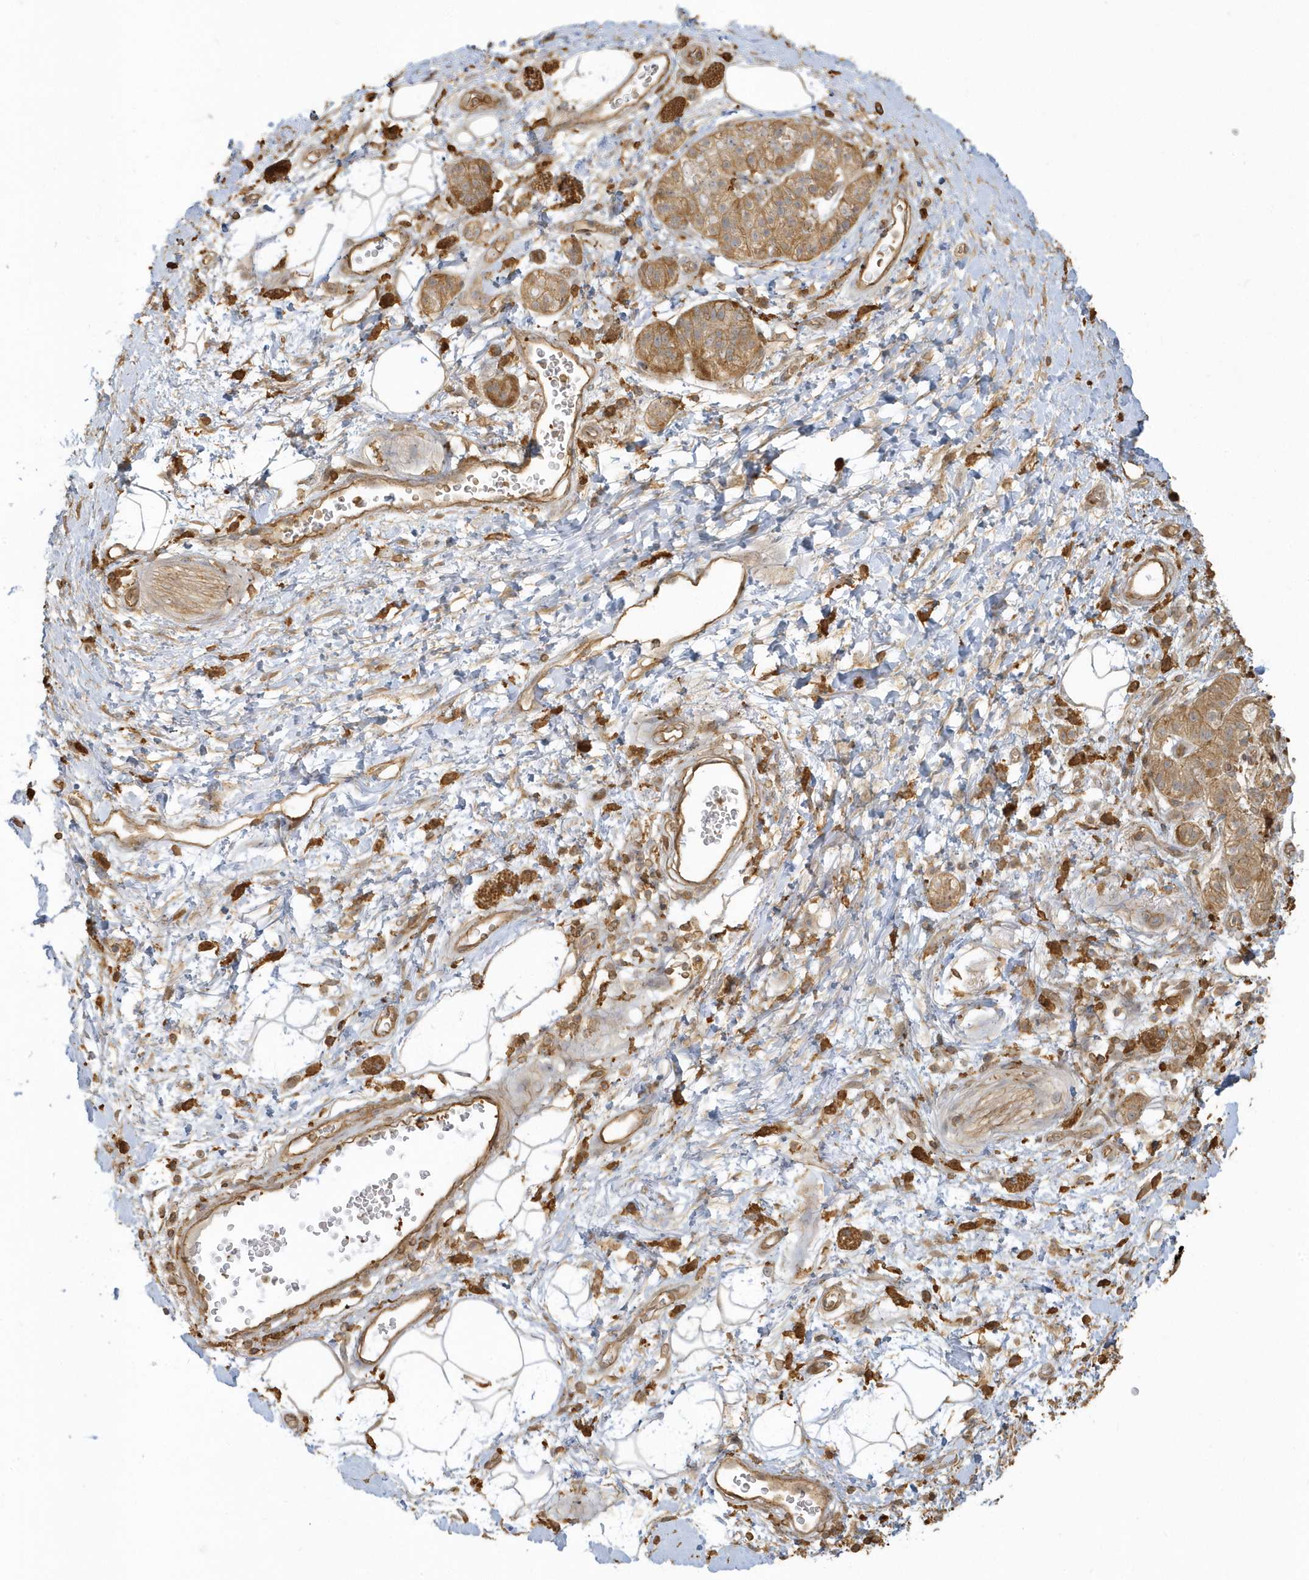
{"staining": {"intensity": "weak", "quantity": ">75%", "location": "cytoplasmic/membranous"}, "tissue": "adipose tissue", "cell_type": "Adipocytes", "image_type": "normal", "snomed": [{"axis": "morphology", "description": "Normal tissue, NOS"}, {"axis": "morphology", "description": "Adenocarcinoma, NOS"}, {"axis": "topography", "description": "Duodenum"}, {"axis": "topography", "description": "Peripheral nerve tissue"}], "caption": "DAB (3,3'-diaminobenzidine) immunohistochemical staining of benign human adipose tissue displays weak cytoplasmic/membranous protein staining in about >75% of adipocytes.", "gene": "ZBTB8A", "patient": {"sex": "female", "age": 60}}